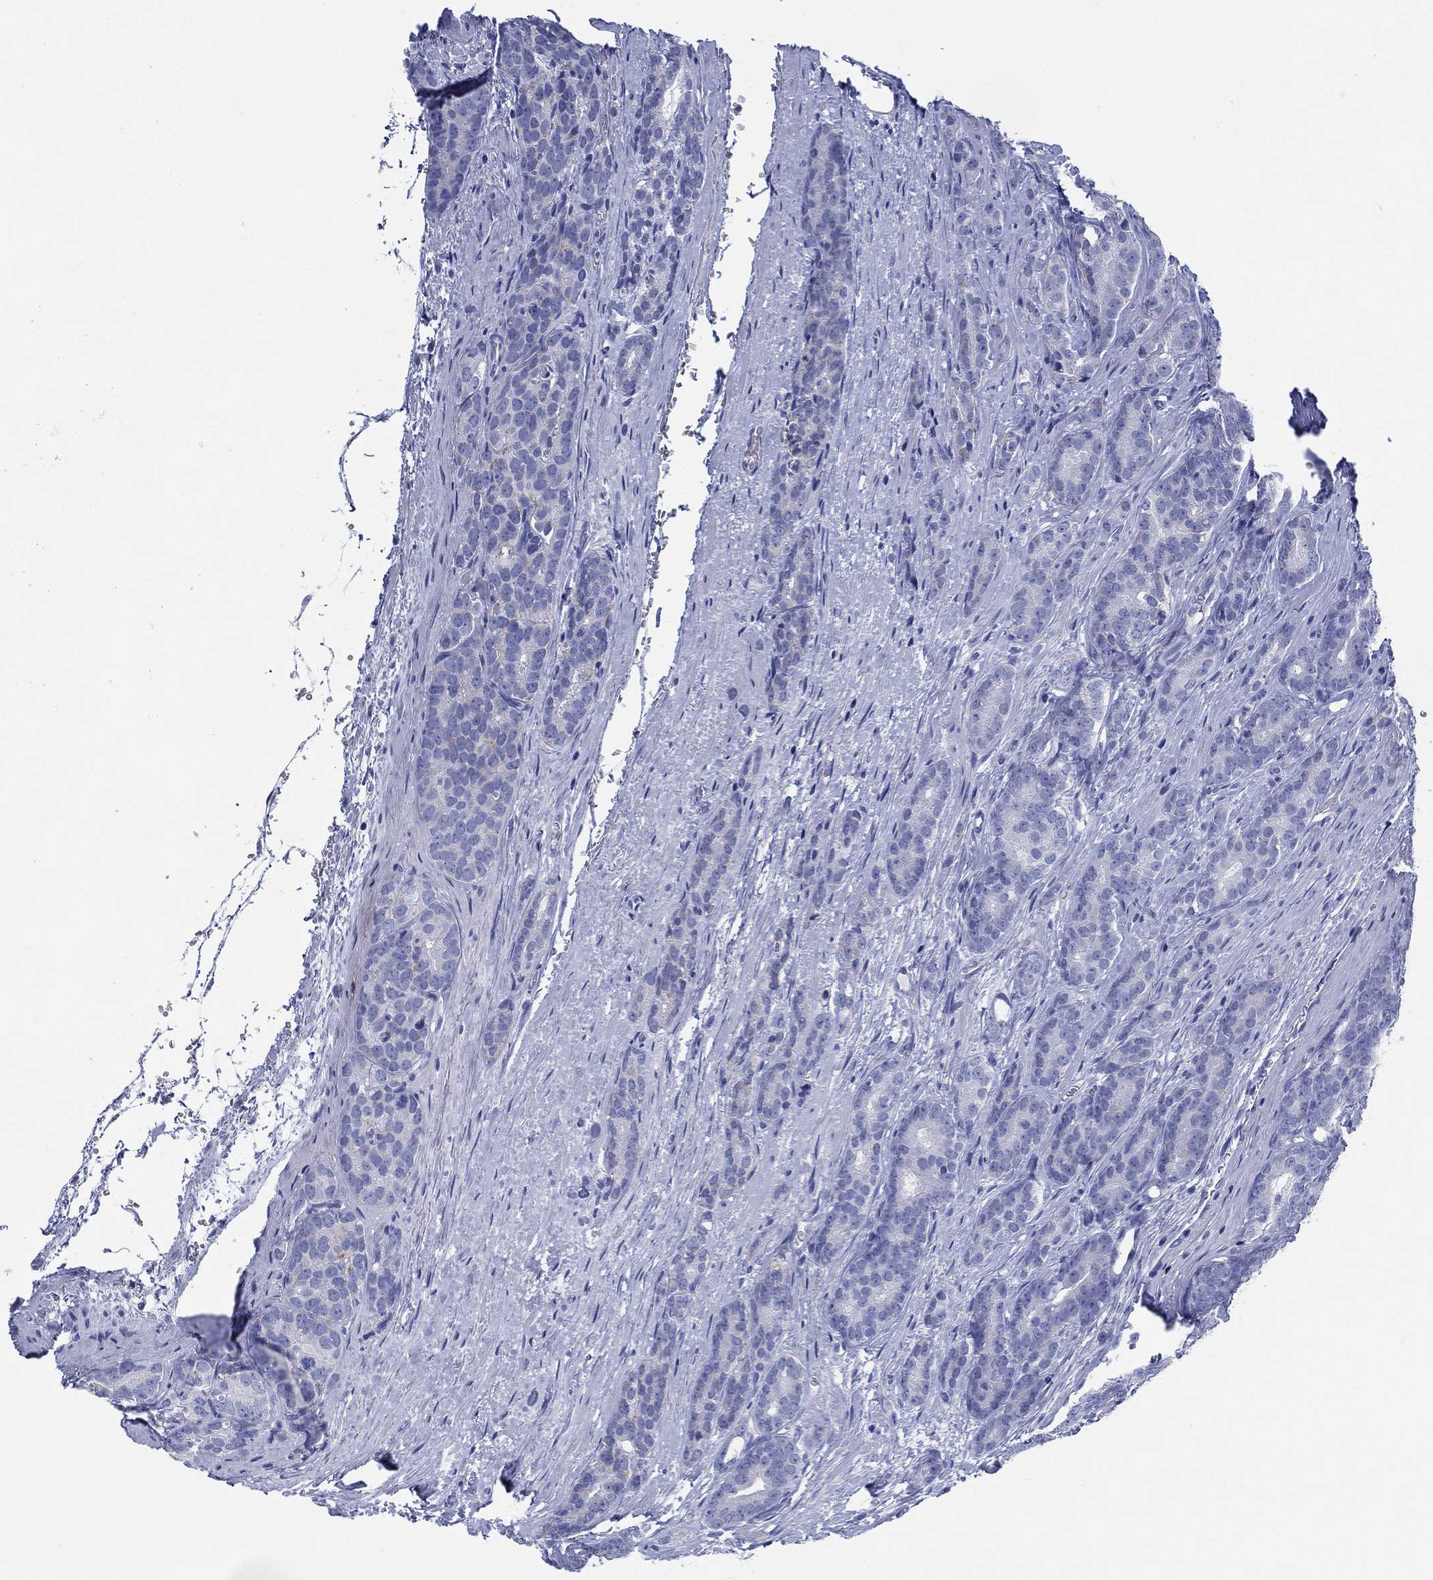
{"staining": {"intensity": "negative", "quantity": "none", "location": "none"}, "tissue": "prostate cancer", "cell_type": "Tumor cells", "image_type": "cancer", "snomed": [{"axis": "morphology", "description": "Adenocarcinoma, NOS"}, {"axis": "topography", "description": "Prostate"}], "caption": "IHC of human prostate cancer shows no staining in tumor cells.", "gene": "SLC9C2", "patient": {"sex": "male", "age": 71}}